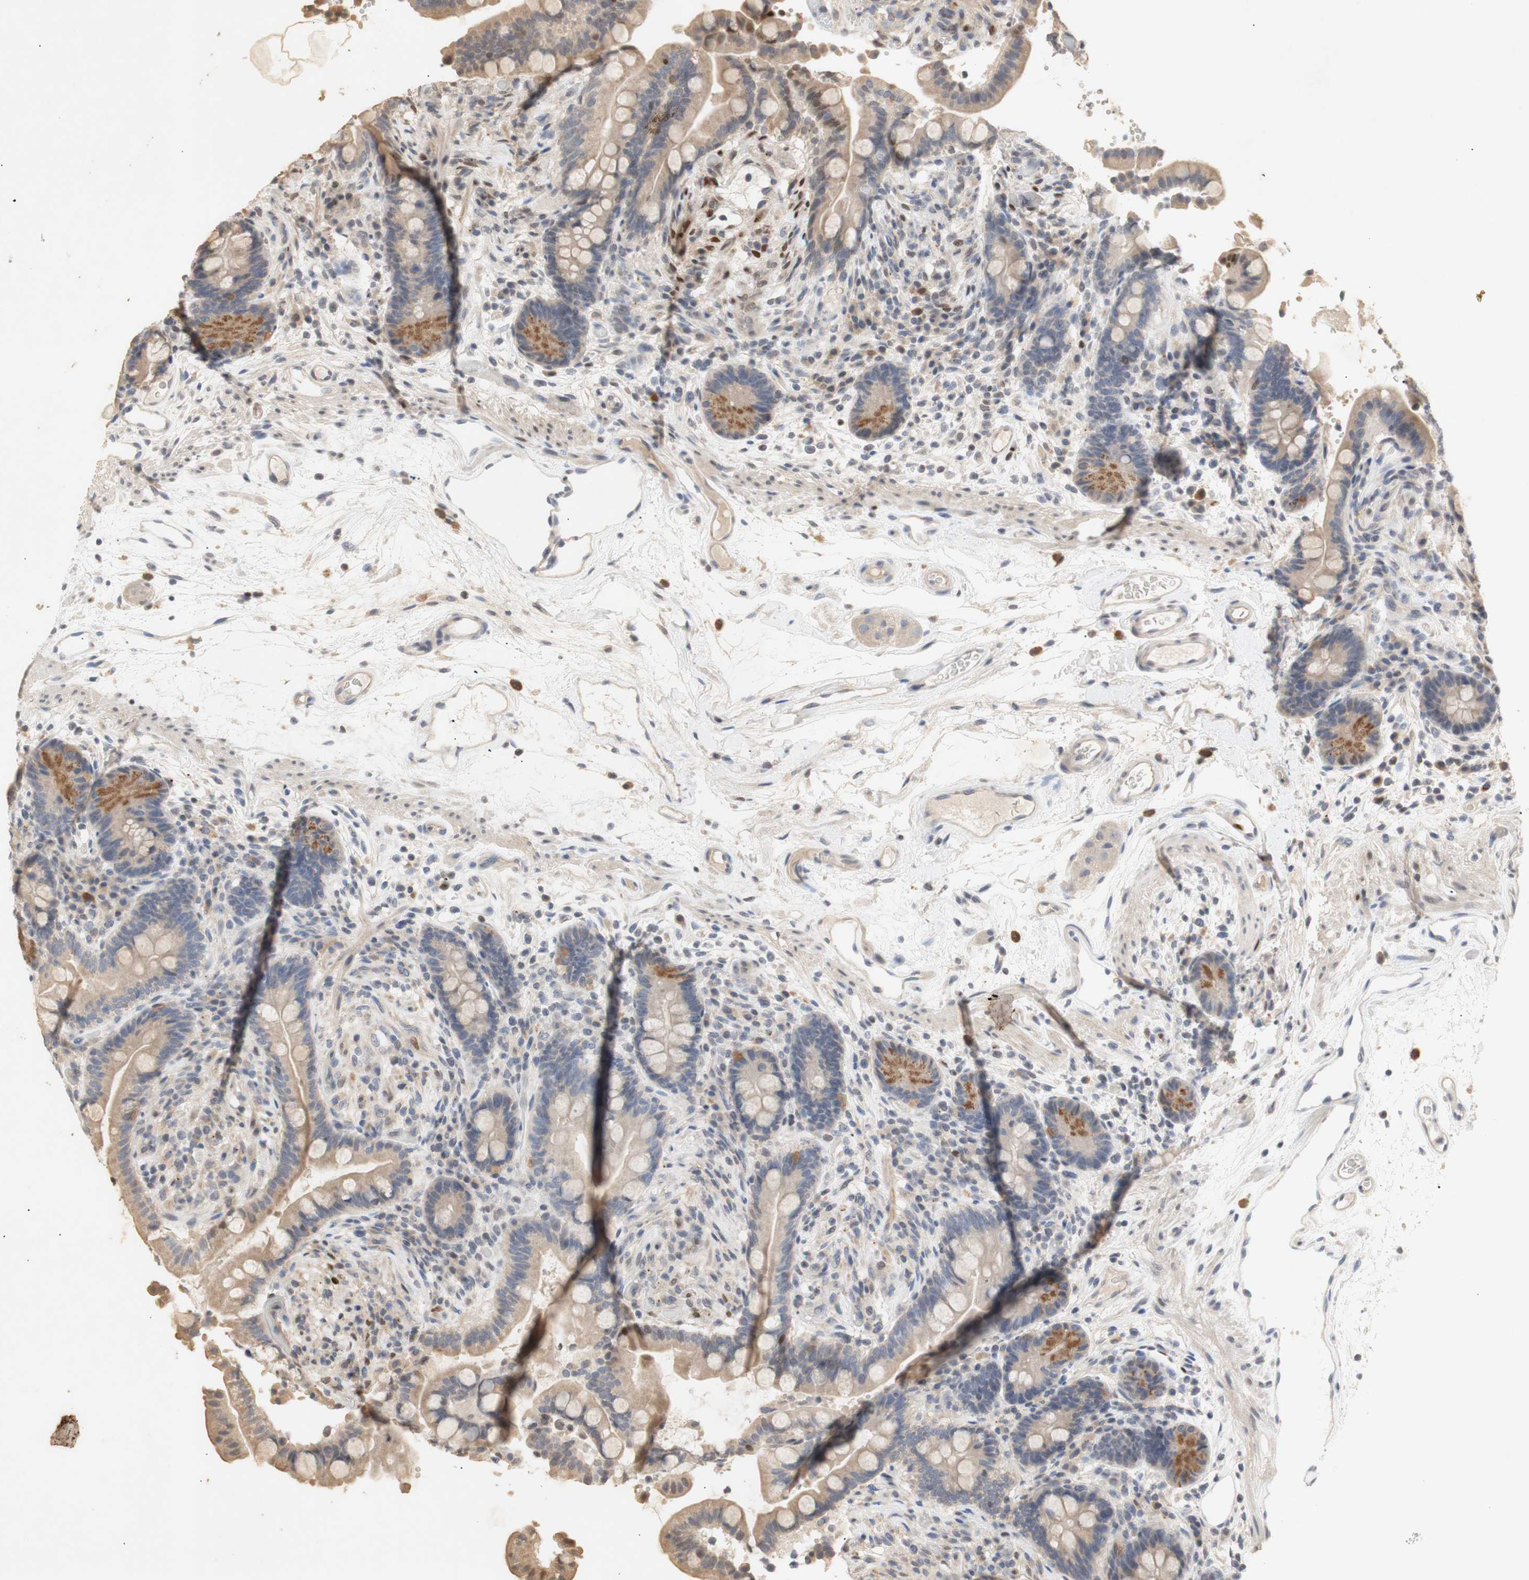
{"staining": {"intensity": "weak", "quantity": ">75%", "location": "cytoplasmic/membranous"}, "tissue": "colon", "cell_type": "Endothelial cells", "image_type": "normal", "snomed": [{"axis": "morphology", "description": "Normal tissue, NOS"}, {"axis": "topography", "description": "Colon"}], "caption": "The immunohistochemical stain highlights weak cytoplasmic/membranous expression in endothelial cells of benign colon. Using DAB (brown) and hematoxylin (blue) stains, captured at high magnification using brightfield microscopy.", "gene": "FOSB", "patient": {"sex": "male", "age": 73}}